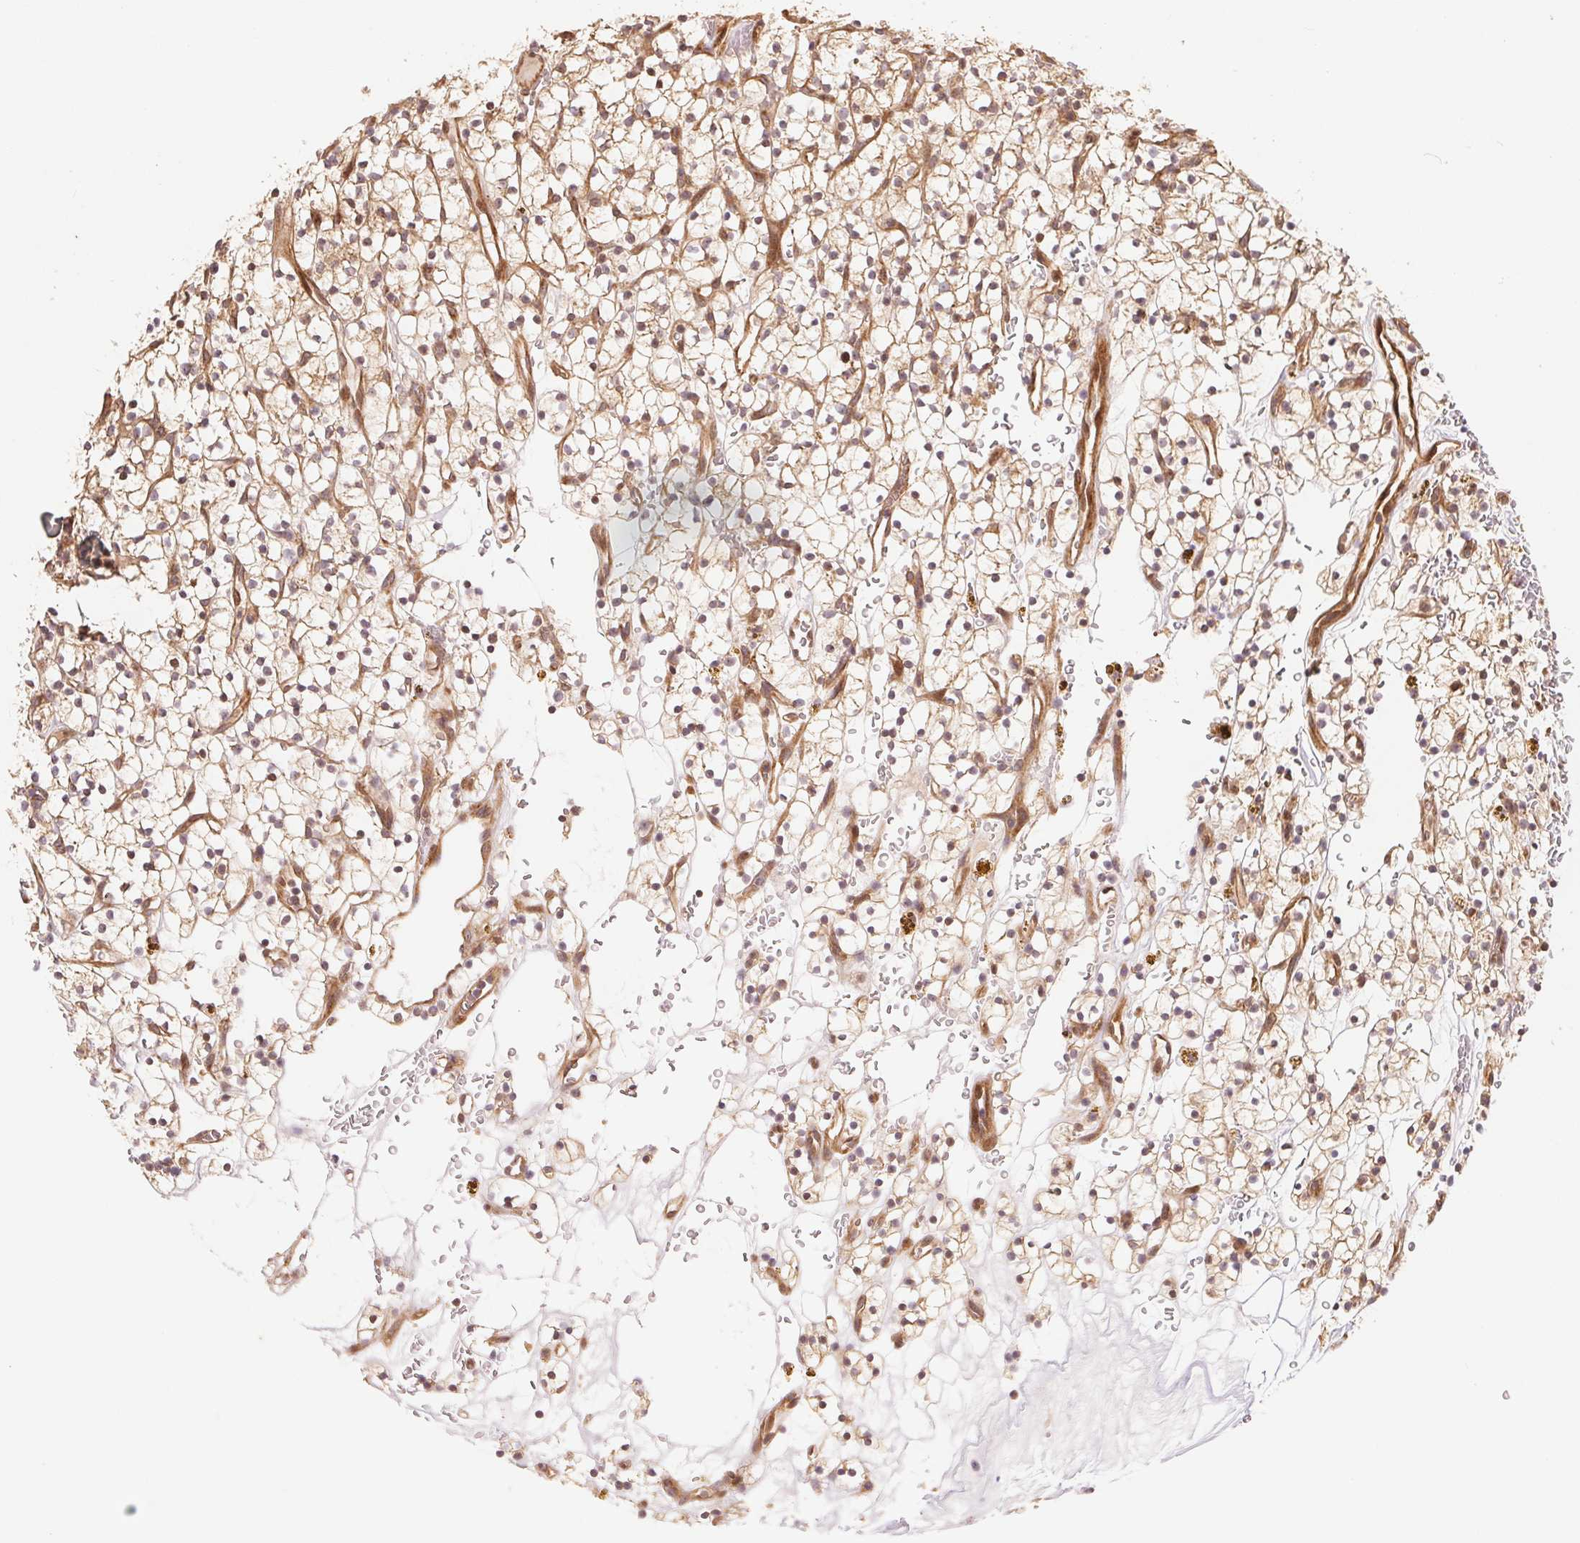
{"staining": {"intensity": "weak", "quantity": "25%-75%", "location": "cytoplasmic/membranous"}, "tissue": "renal cancer", "cell_type": "Tumor cells", "image_type": "cancer", "snomed": [{"axis": "morphology", "description": "Adenocarcinoma, NOS"}, {"axis": "topography", "description": "Kidney"}], "caption": "The histopathology image displays immunohistochemical staining of renal cancer (adenocarcinoma). There is weak cytoplasmic/membranous expression is identified in approximately 25%-75% of tumor cells.", "gene": "TNIP2", "patient": {"sex": "female", "age": 64}}